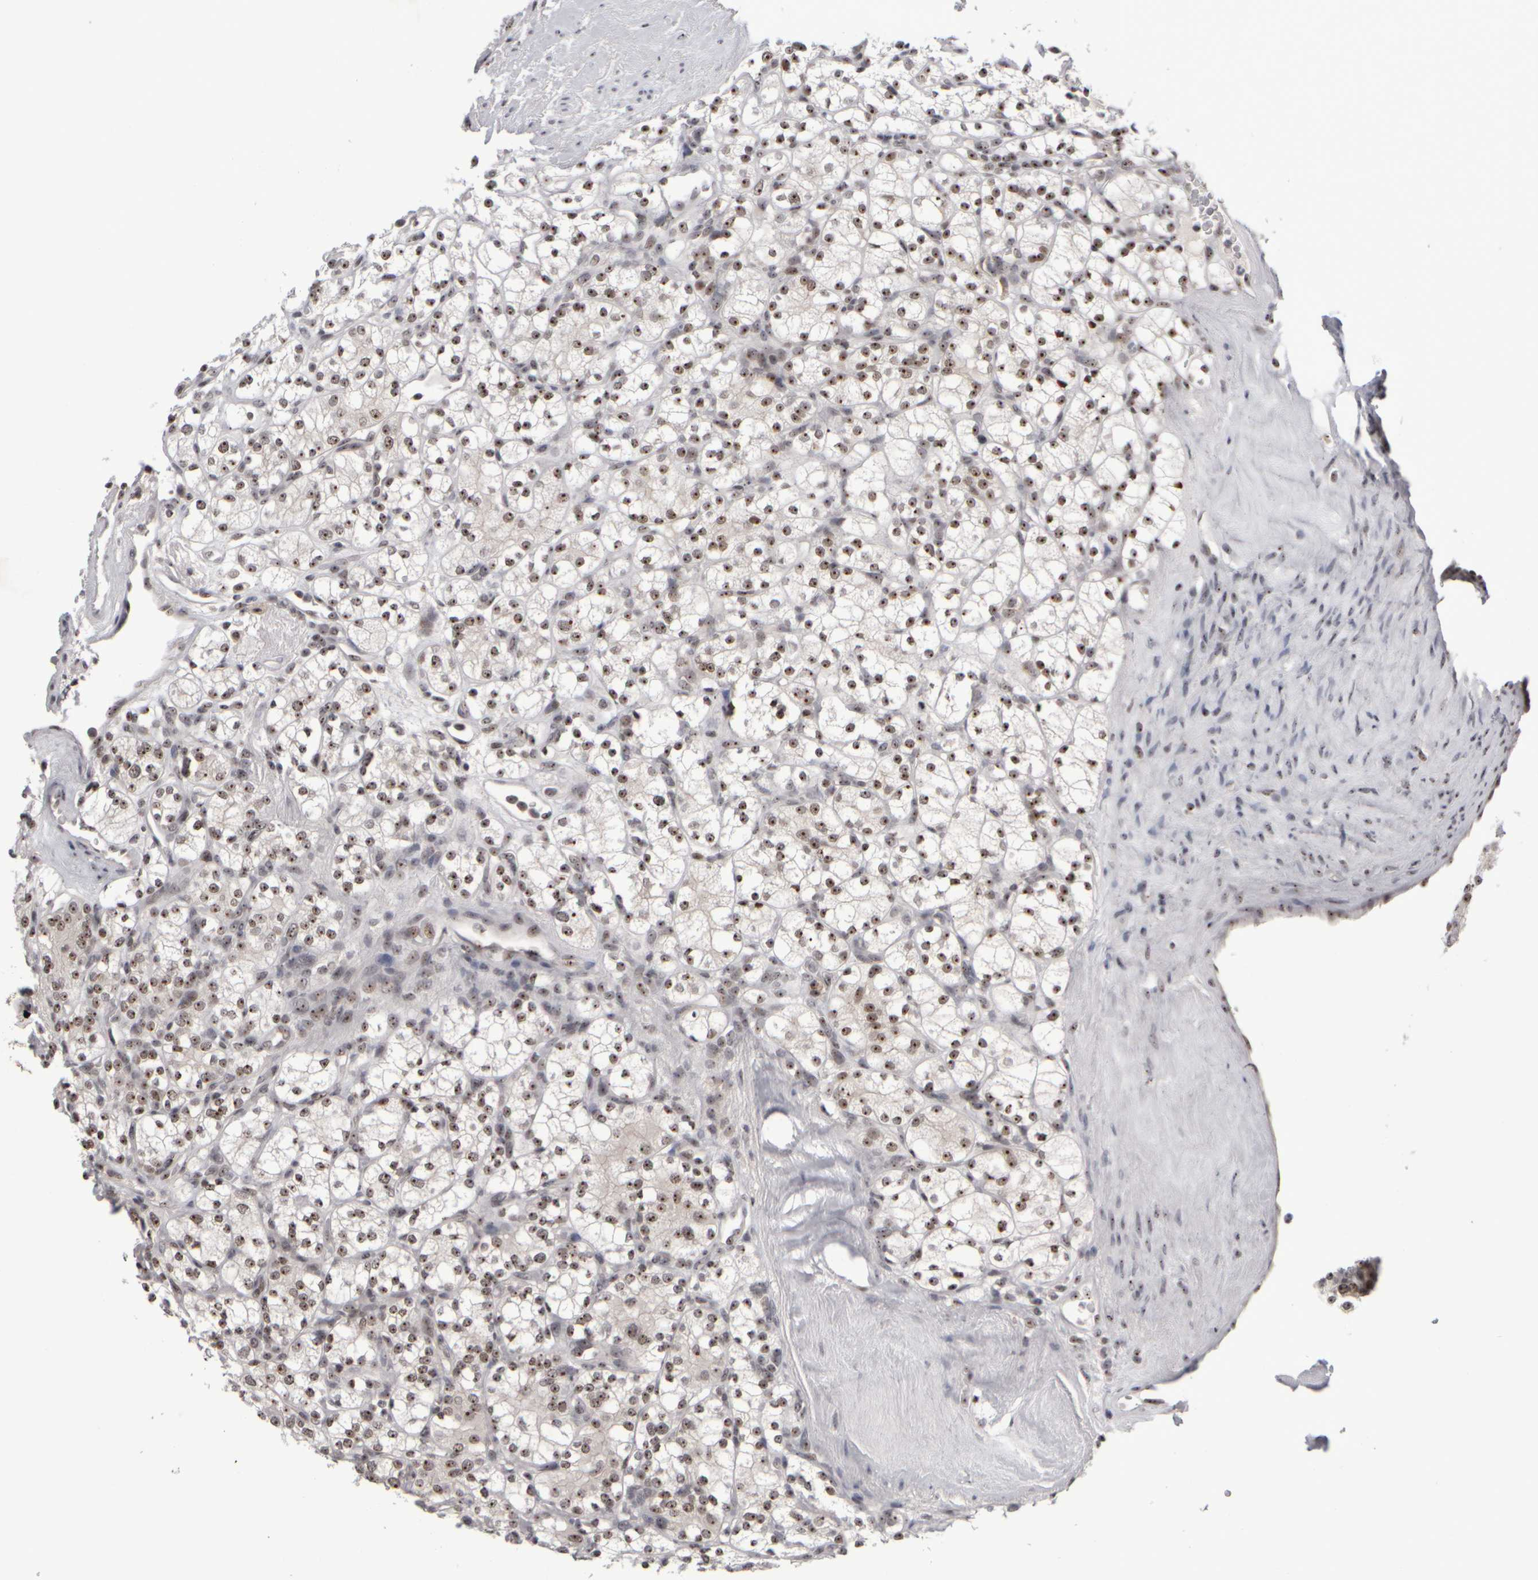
{"staining": {"intensity": "moderate", "quantity": ">75%", "location": "nuclear"}, "tissue": "renal cancer", "cell_type": "Tumor cells", "image_type": "cancer", "snomed": [{"axis": "morphology", "description": "Adenocarcinoma, NOS"}, {"axis": "topography", "description": "Kidney"}], "caption": "Protein analysis of adenocarcinoma (renal) tissue demonstrates moderate nuclear expression in approximately >75% of tumor cells.", "gene": "SURF6", "patient": {"sex": "male", "age": 77}}